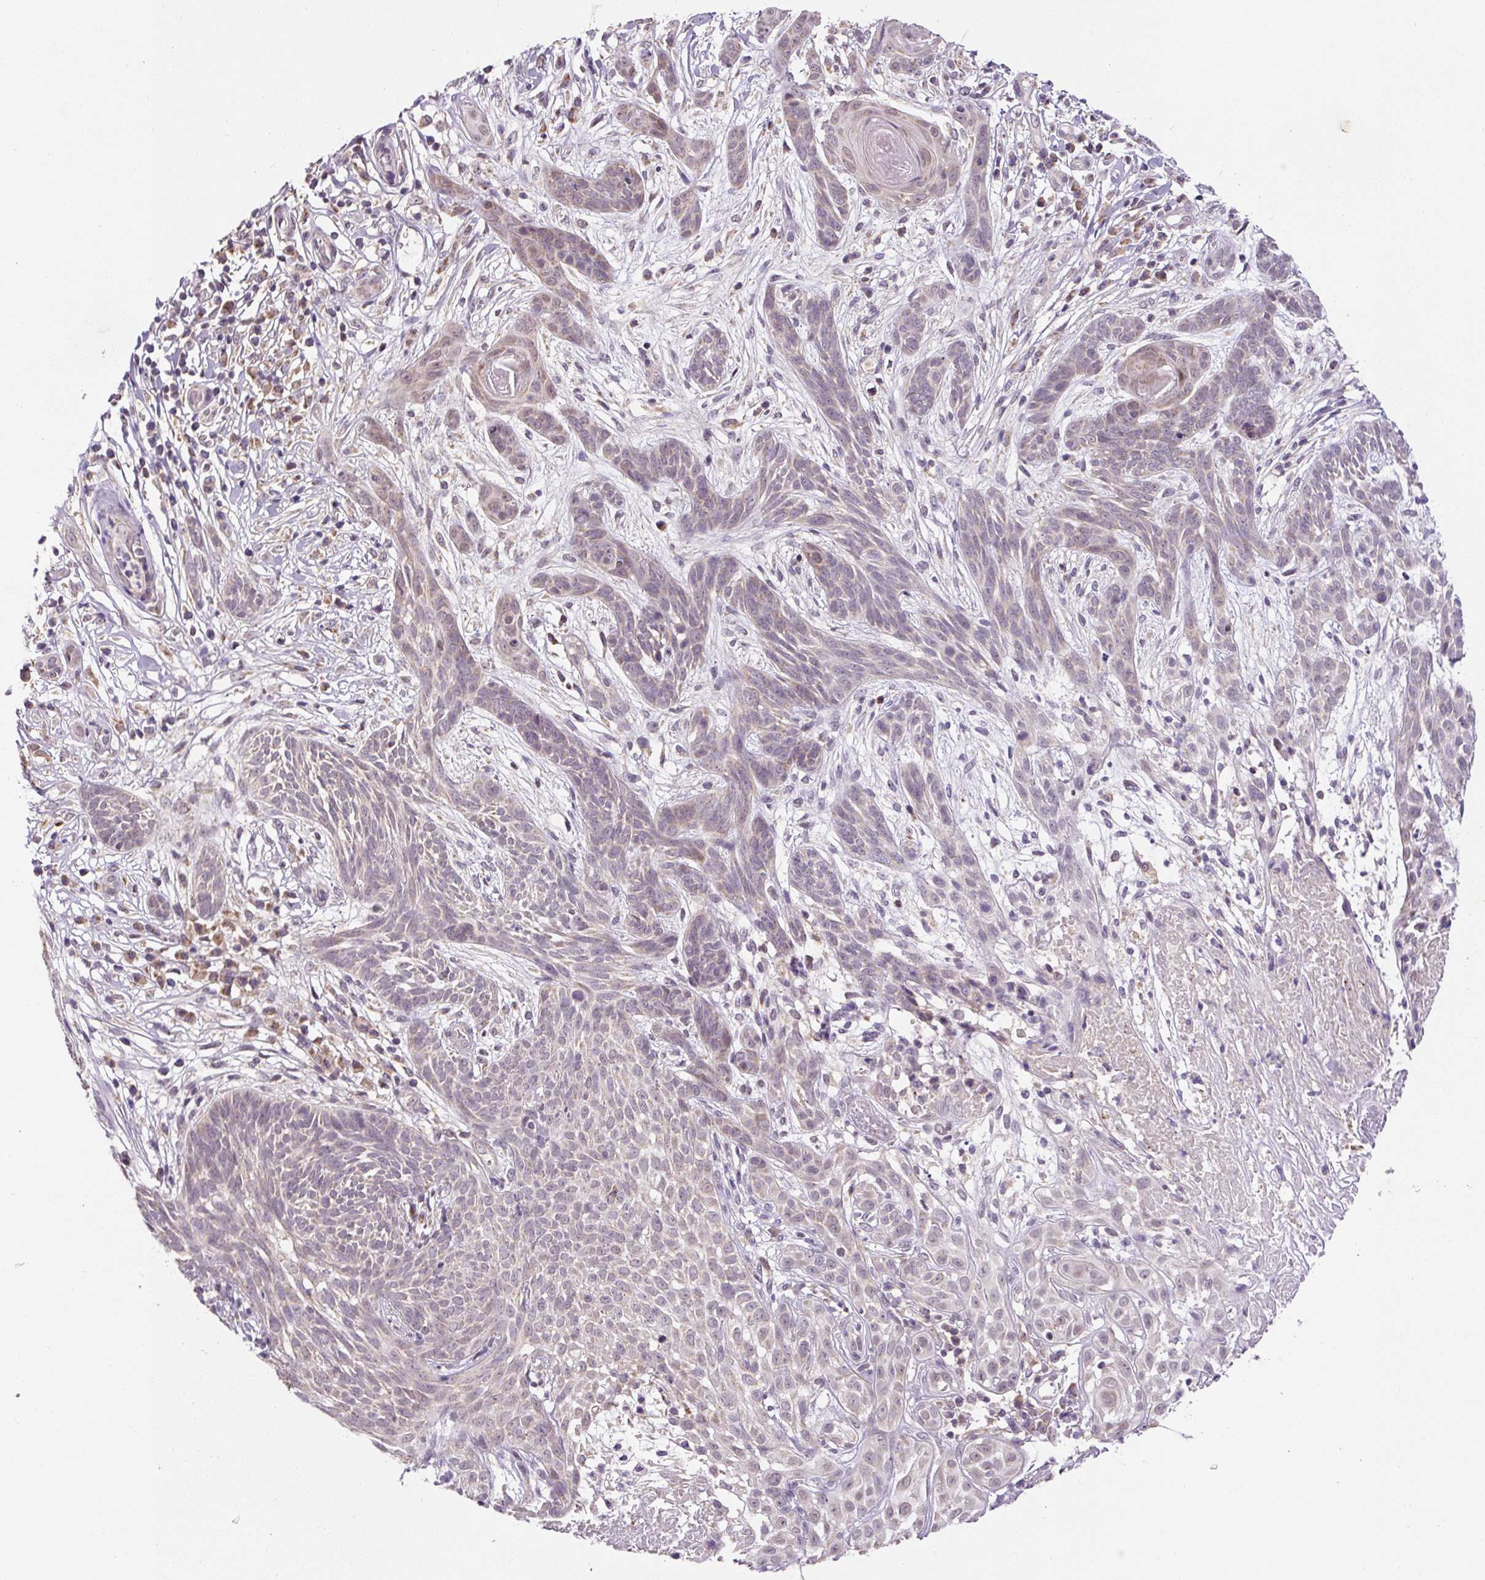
{"staining": {"intensity": "weak", "quantity": "<25%", "location": "cytoplasmic/membranous"}, "tissue": "skin cancer", "cell_type": "Tumor cells", "image_type": "cancer", "snomed": [{"axis": "morphology", "description": "Basal cell carcinoma"}, {"axis": "topography", "description": "Skin"}, {"axis": "topography", "description": "Skin, foot"}], "caption": "High power microscopy image of an IHC histopathology image of skin cancer, revealing no significant positivity in tumor cells.", "gene": "MFSD9", "patient": {"sex": "female", "age": 86}}